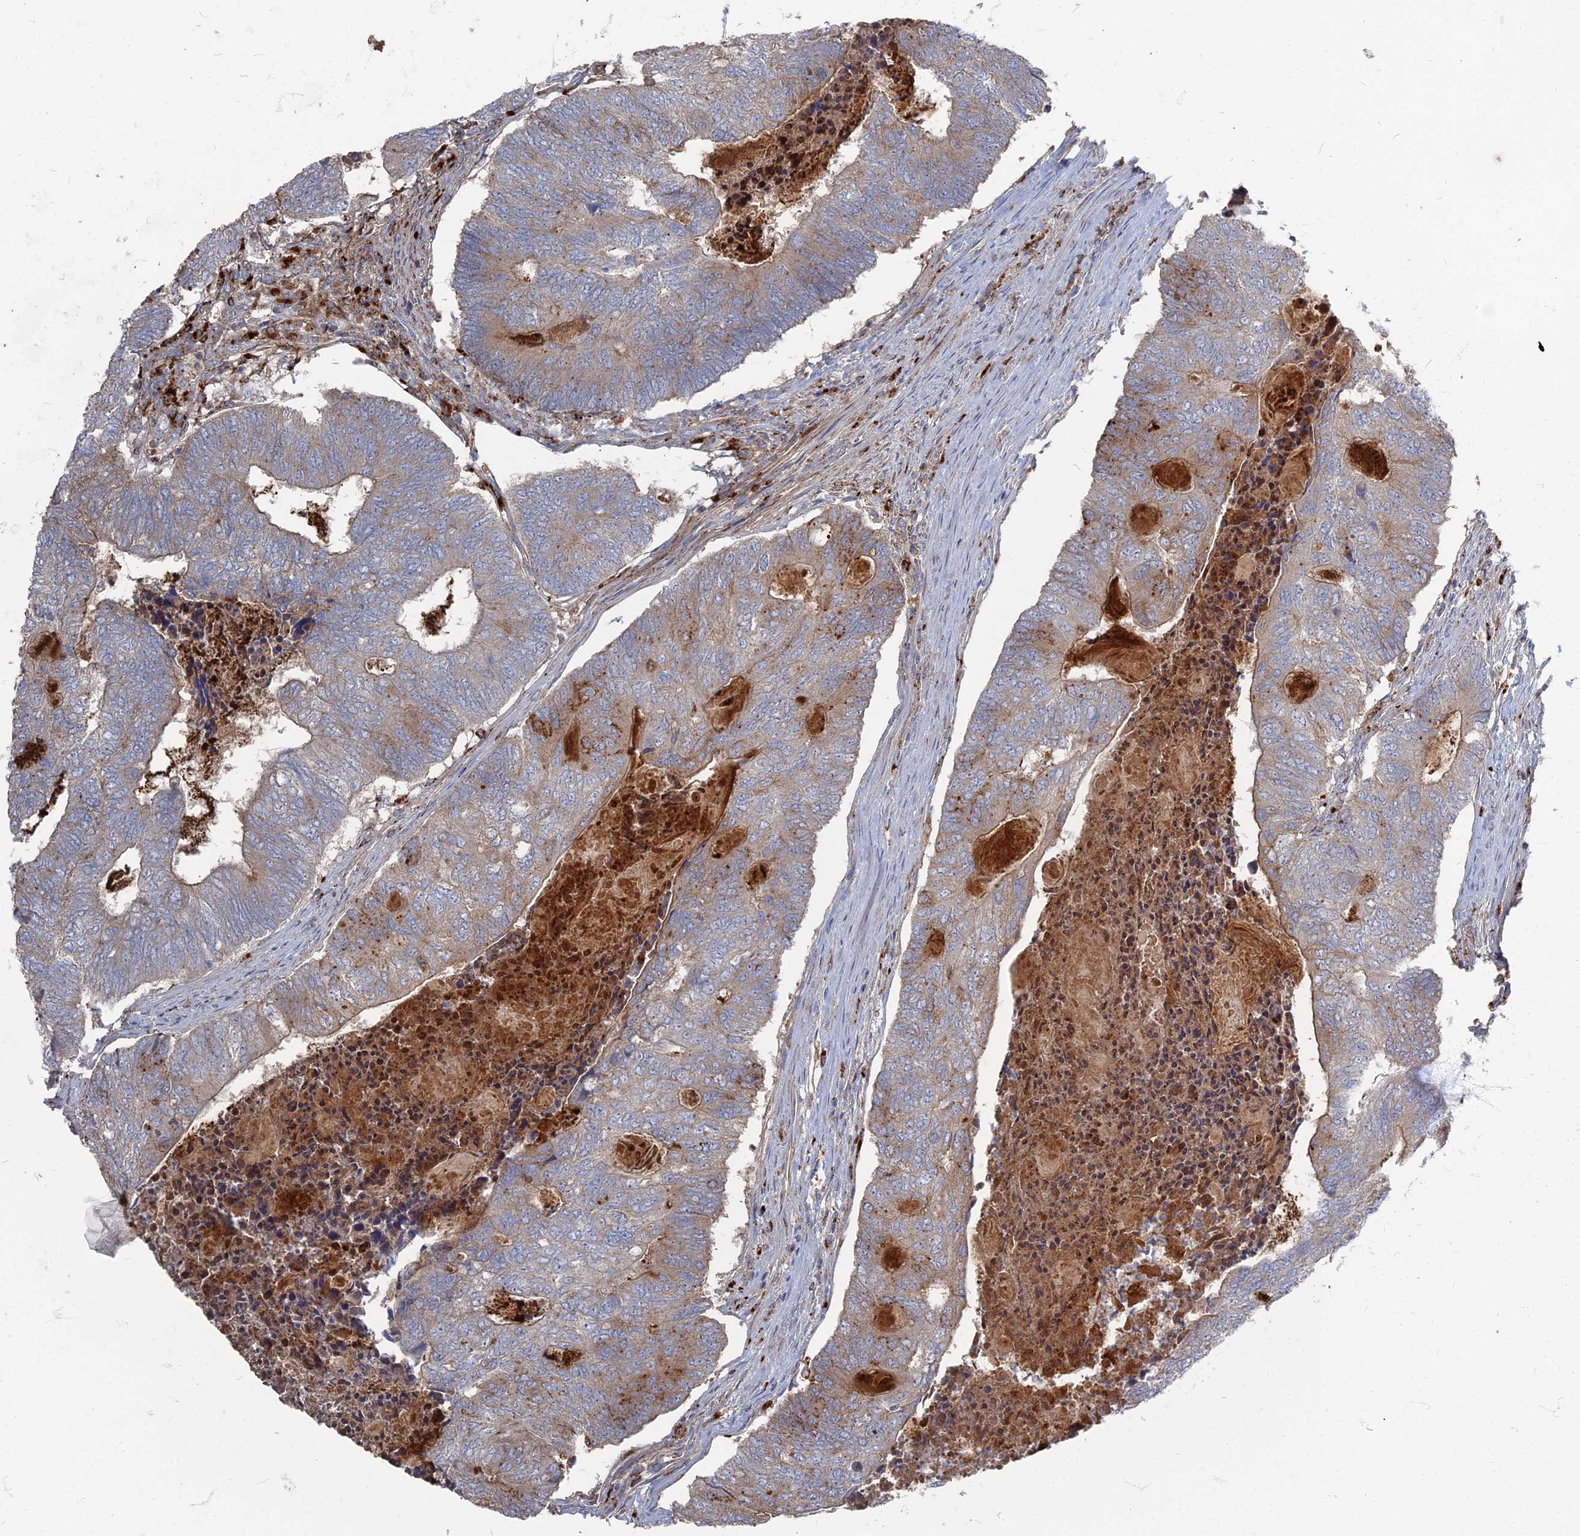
{"staining": {"intensity": "moderate", "quantity": "<25%", "location": "cytoplasmic/membranous"}, "tissue": "colorectal cancer", "cell_type": "Tumor cells", "image_type": "cancer", "snomed": [{"axis": "morphology", "description": "Adenocarcinoma, NOS"}, {"axis": "topography", "description": "Colon"}], "caption": "IHC photomicrograph of neoplastic tissue: adenocarcinoma (colorectal) stained using immunohistochemistry exhibits low levels of moderate protein expression localized specifically in the cytoplasmic/membranous of tumor cells, appearing as a cytoplasmic/membranous brown color.", "gene": "PPCDC", "patient": {"sex": "female", "age": 67}}